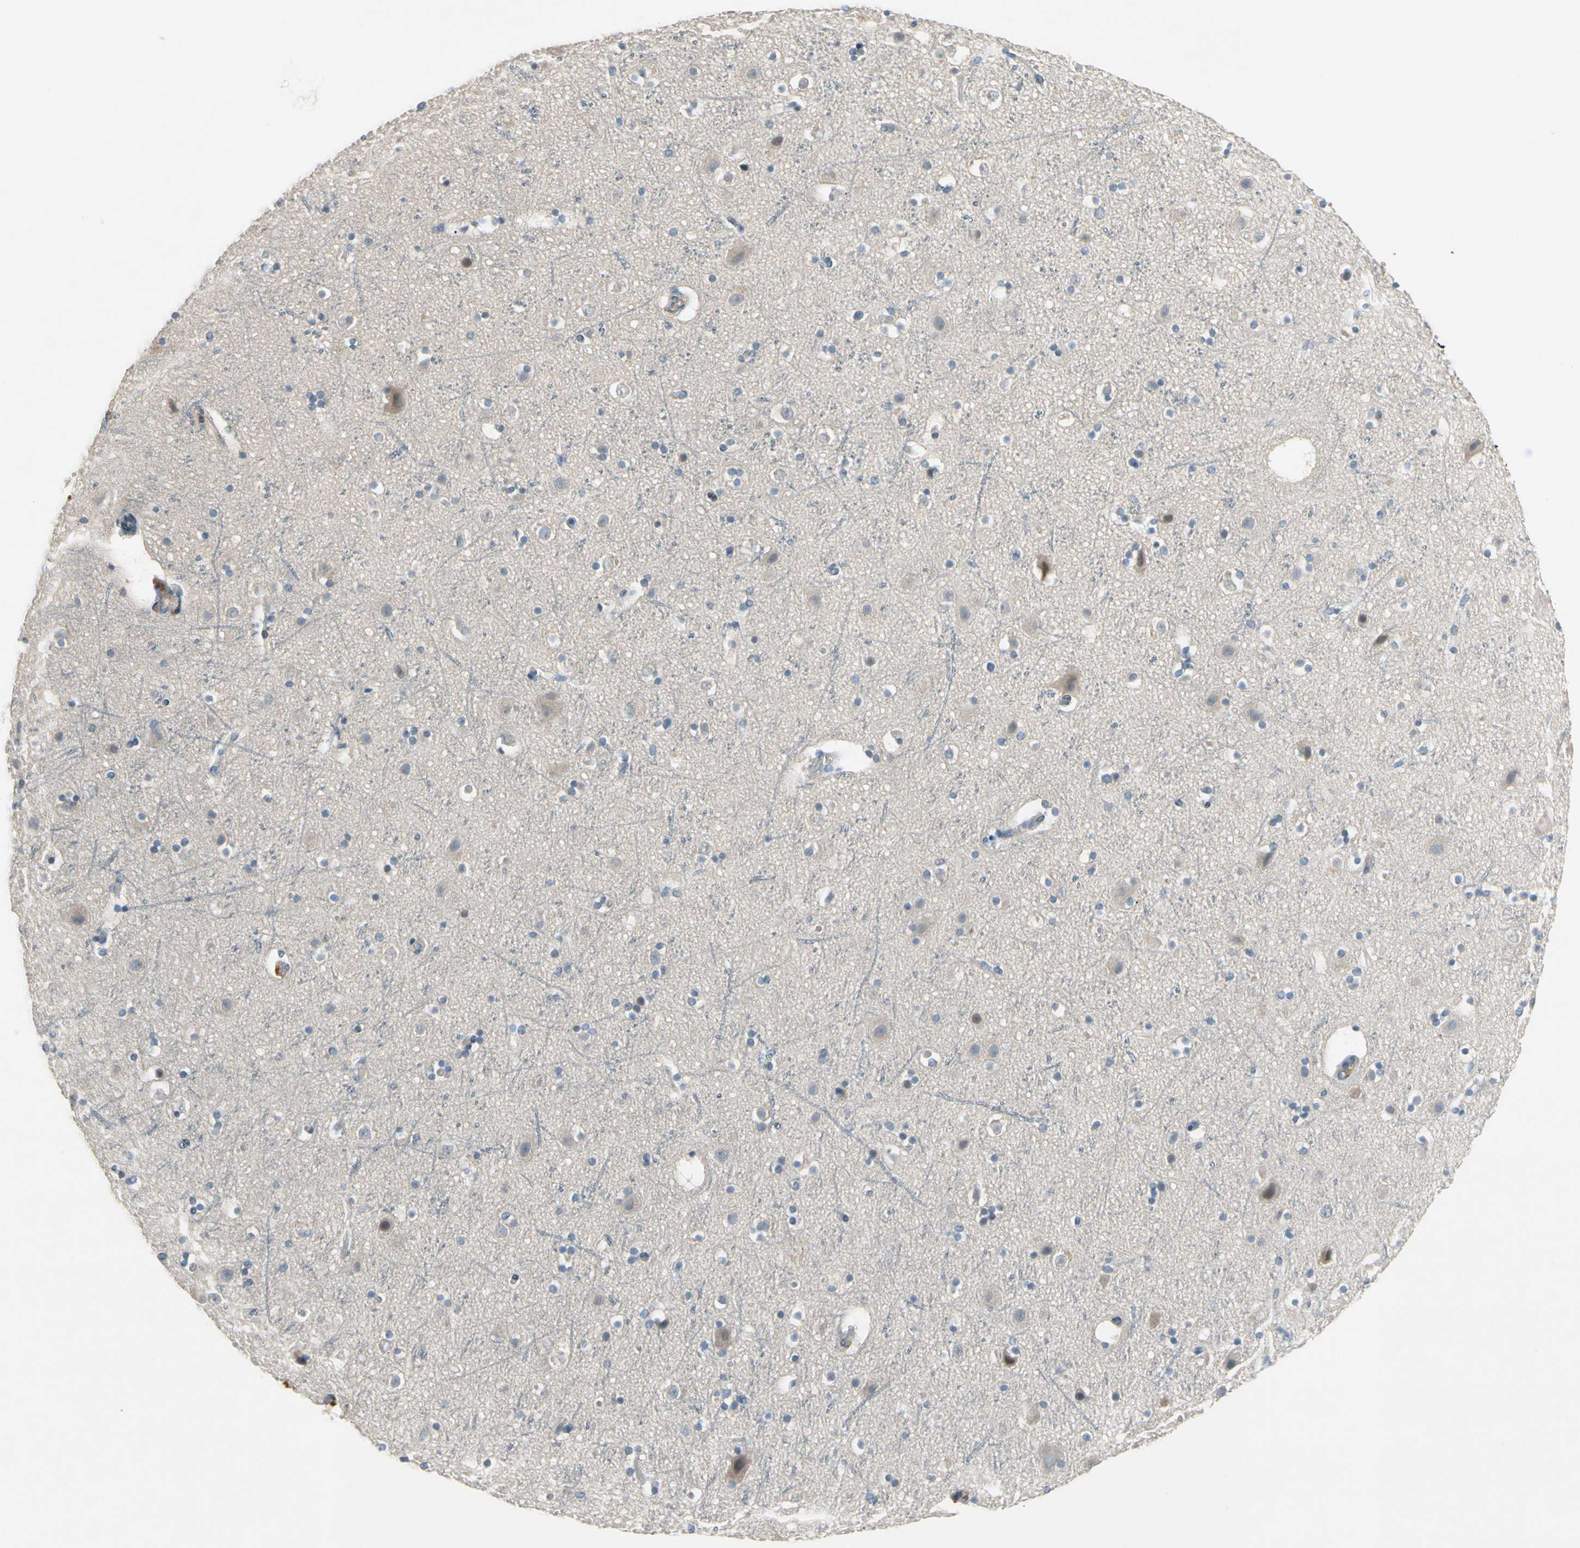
{"staining": {"intensity": "weak", "quantity": ">75%", "location": "cytoplasmic/membranous"}, "tissue": "cerebral cortex", "cell_type": "Endothelial cells", "image_type": "normal", "snomed": [{"axis": "morphology", "description": "Normal tissue, NOS"}, {"axis": "topography", "description": "Cerebral cortex"}], "caption": "IHC of benign human cerebral cortex displays low levels of weak cytoplasmic/membranous positivity in approximately >75% of endothelial cells. (IHC, brightfield microscopy, high magnification).", "gene": "PIP5K1B", "patient": {"sex": "male", "age": 45}}